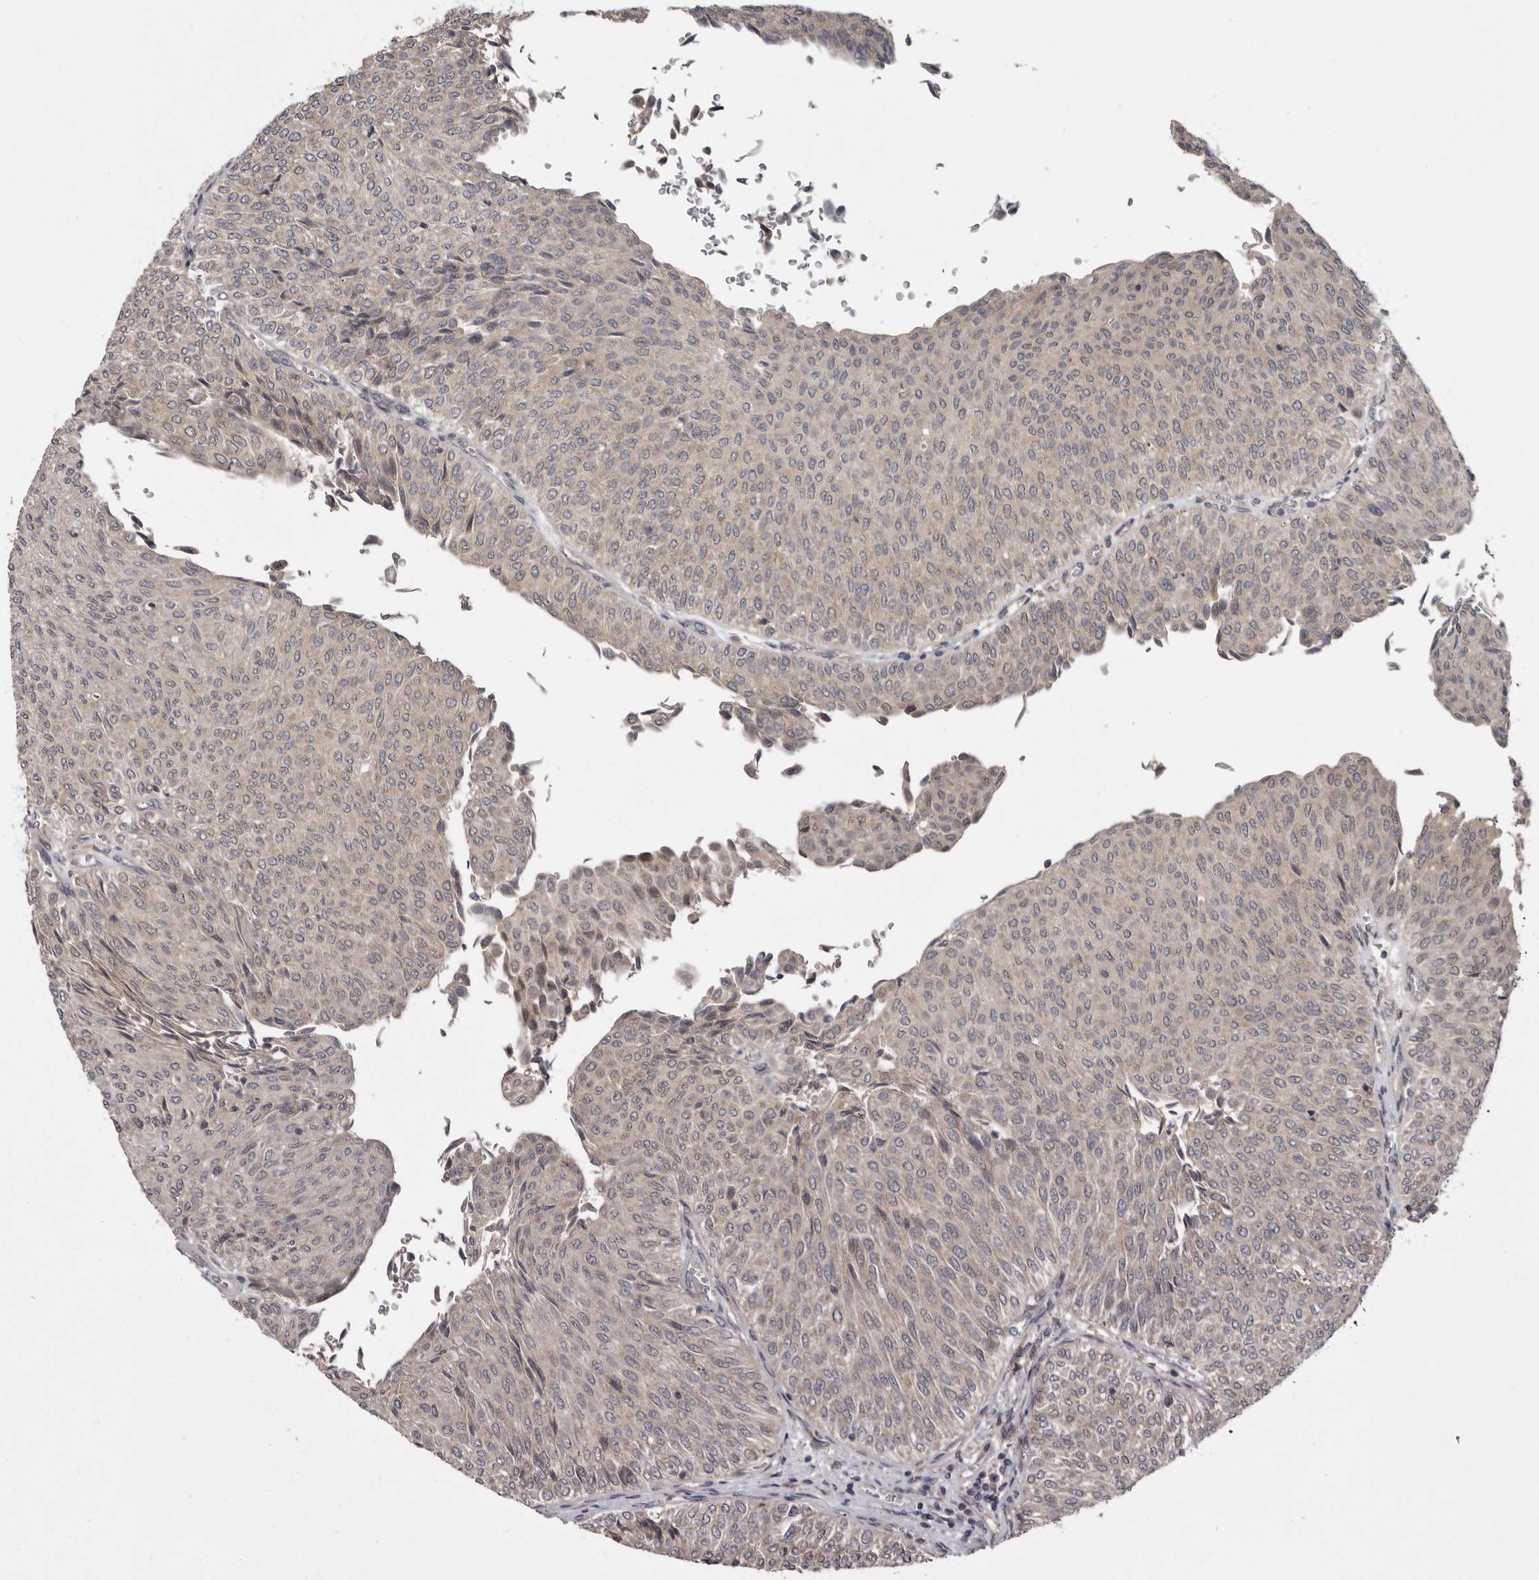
{"staining": {"intensity": "negative", "quantity": "none", "location": "none"}, "tissue": "urothelial cancer", "cell_type": "Tumor cells", "image_type": "cancer", "snomed": [{"axis": "morphology", "description": "Urothelial carcinoma, Low grade"}, {"axis": "topography", "description": "Urinary bladder"}], "caption": "IHC of human low-grade urothelial carcinoma reveals no staining in tumor cells.", "gene": "CHML", "patient": {"sex": "male", "age": 78}}